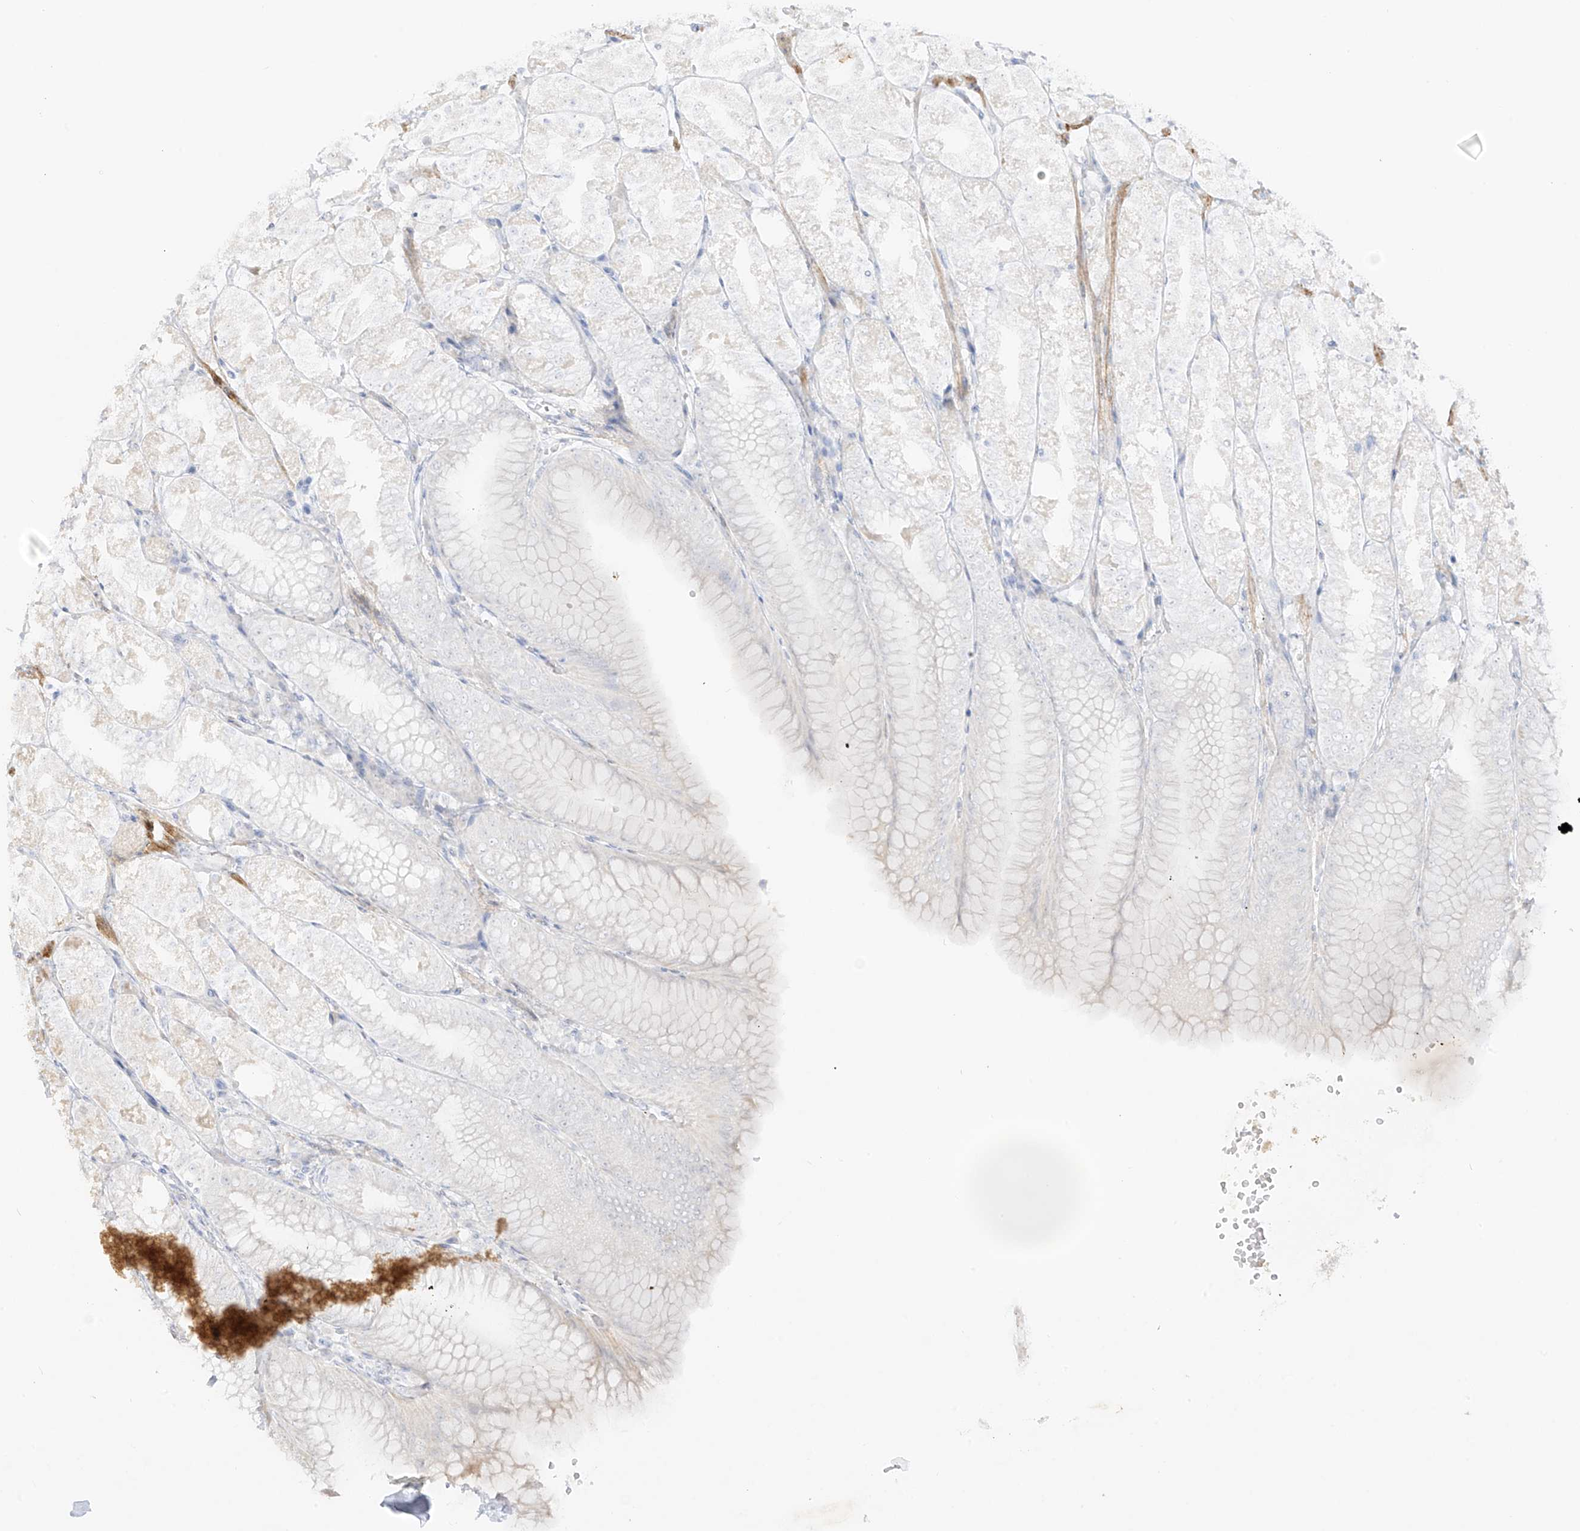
{"staining": {"intensity": "negative", "quantity": "none", "location": "none"}, "tissue": "stomach", "cell_type": "Glandular cells", "image_type": "normal", "snomed": [{"axis": "morphology", "description": "Normal tissue, NOS"}, {"axis": "topography", "description": "Stomach, lower"}], "caption": "Histopathology image shows no protein expression in glandular cells of unremarkable stomach.", "gene": "C11orf87", "patient": {"sex": "male", "age": 71}}